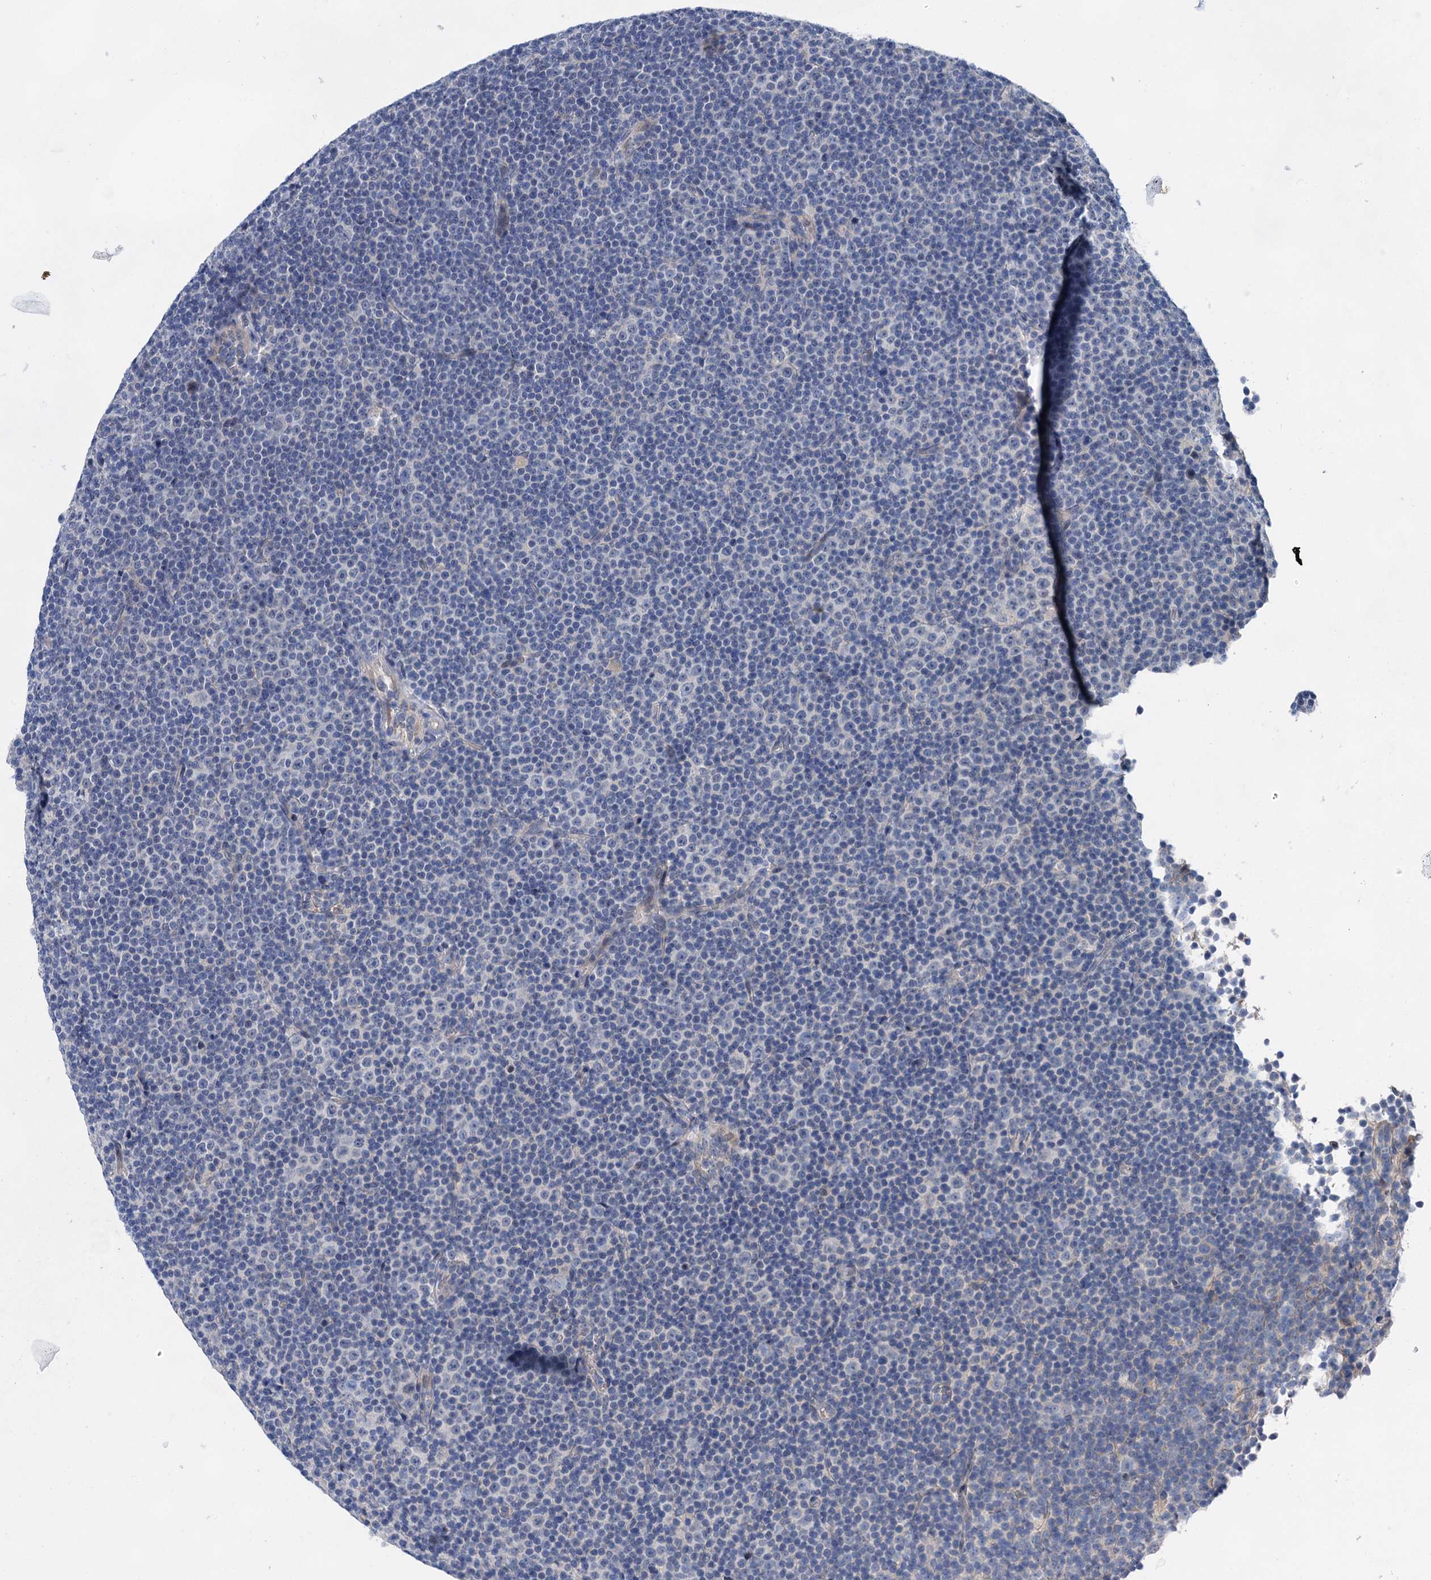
{"staining": {"intensity": "negative", "quantity": "none", "location": "none"}, "tissue": "lymphoma", "cell_type": "Tumor cells", "image_type": "cancer", "snomed": [{"axis": "morphology", "description": "Malignant lymphoma, non-Hodgkin's type, Low grade"}, {"axis": "topography", "description": "Lymph node"}], "caption": "A micrograph of malignant lymphoma, non-Hodgkin's type (low-grade) stained for a protein displays no brown staining in tumor cells.", "gene": "MORN3", "patient": {"sex": "female", "age": 67}}